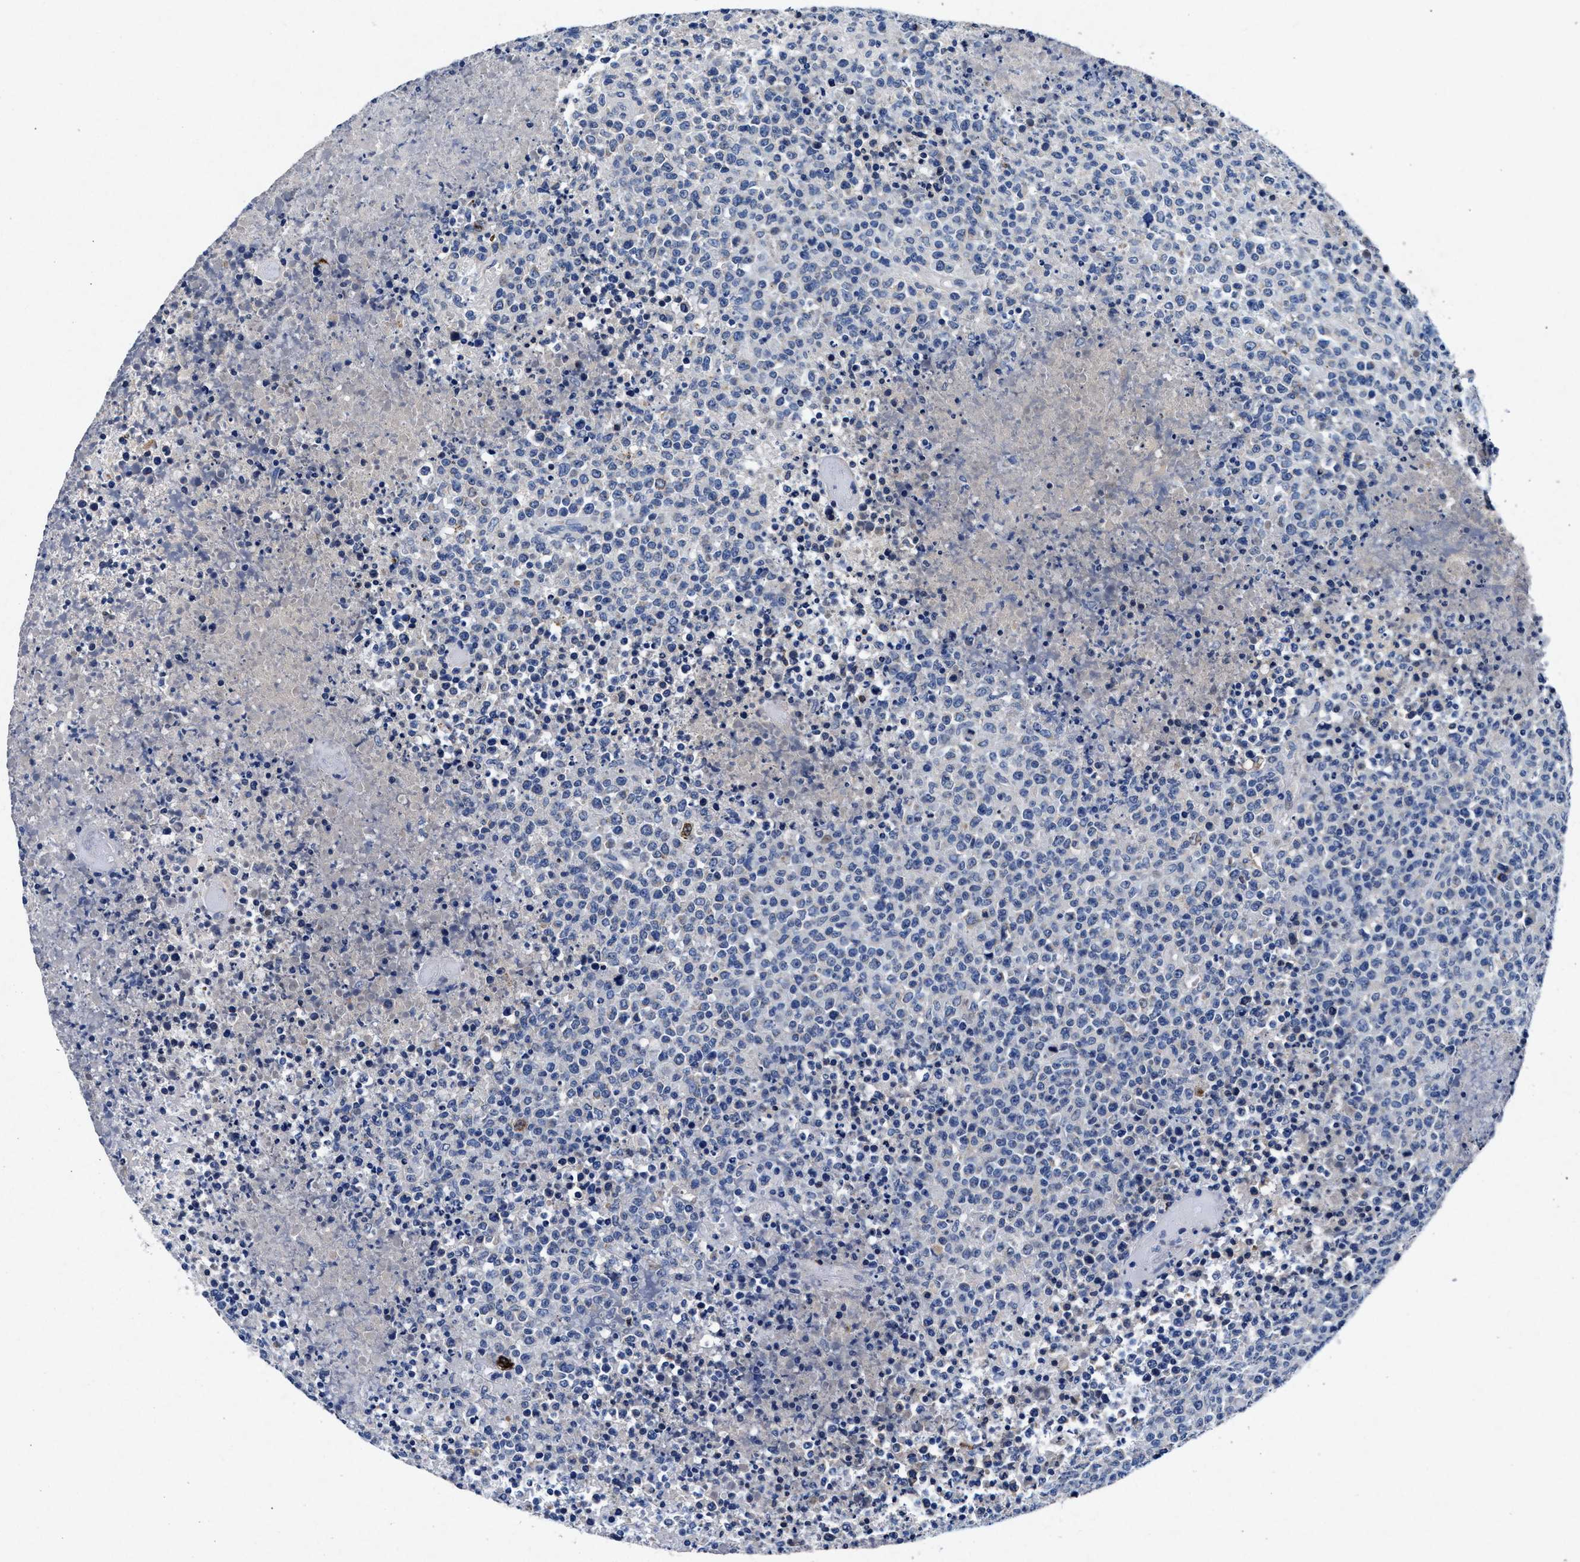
{"staining": {"intensity": "negative", "quantity": "none", "location": "none"}, "tissue": "lymphoma", "cell_type": "Tumor cells", "image_type": "cancer", "snomed": [{"axis": "morphology", "description": "Malignant lymphoma, non-Hodgkin's type, High grade"}, {"axis": "topography", "description": "Lymph node"}], "caption": "This image is of lymphoma stained with immunohistochemistry (IHC) to label a protein in brown with the nuclei are counter-stained blue. There is no expression in tumor cells.", "gene": "MAP6", "patient": {"sex": "male", "age": 13}}